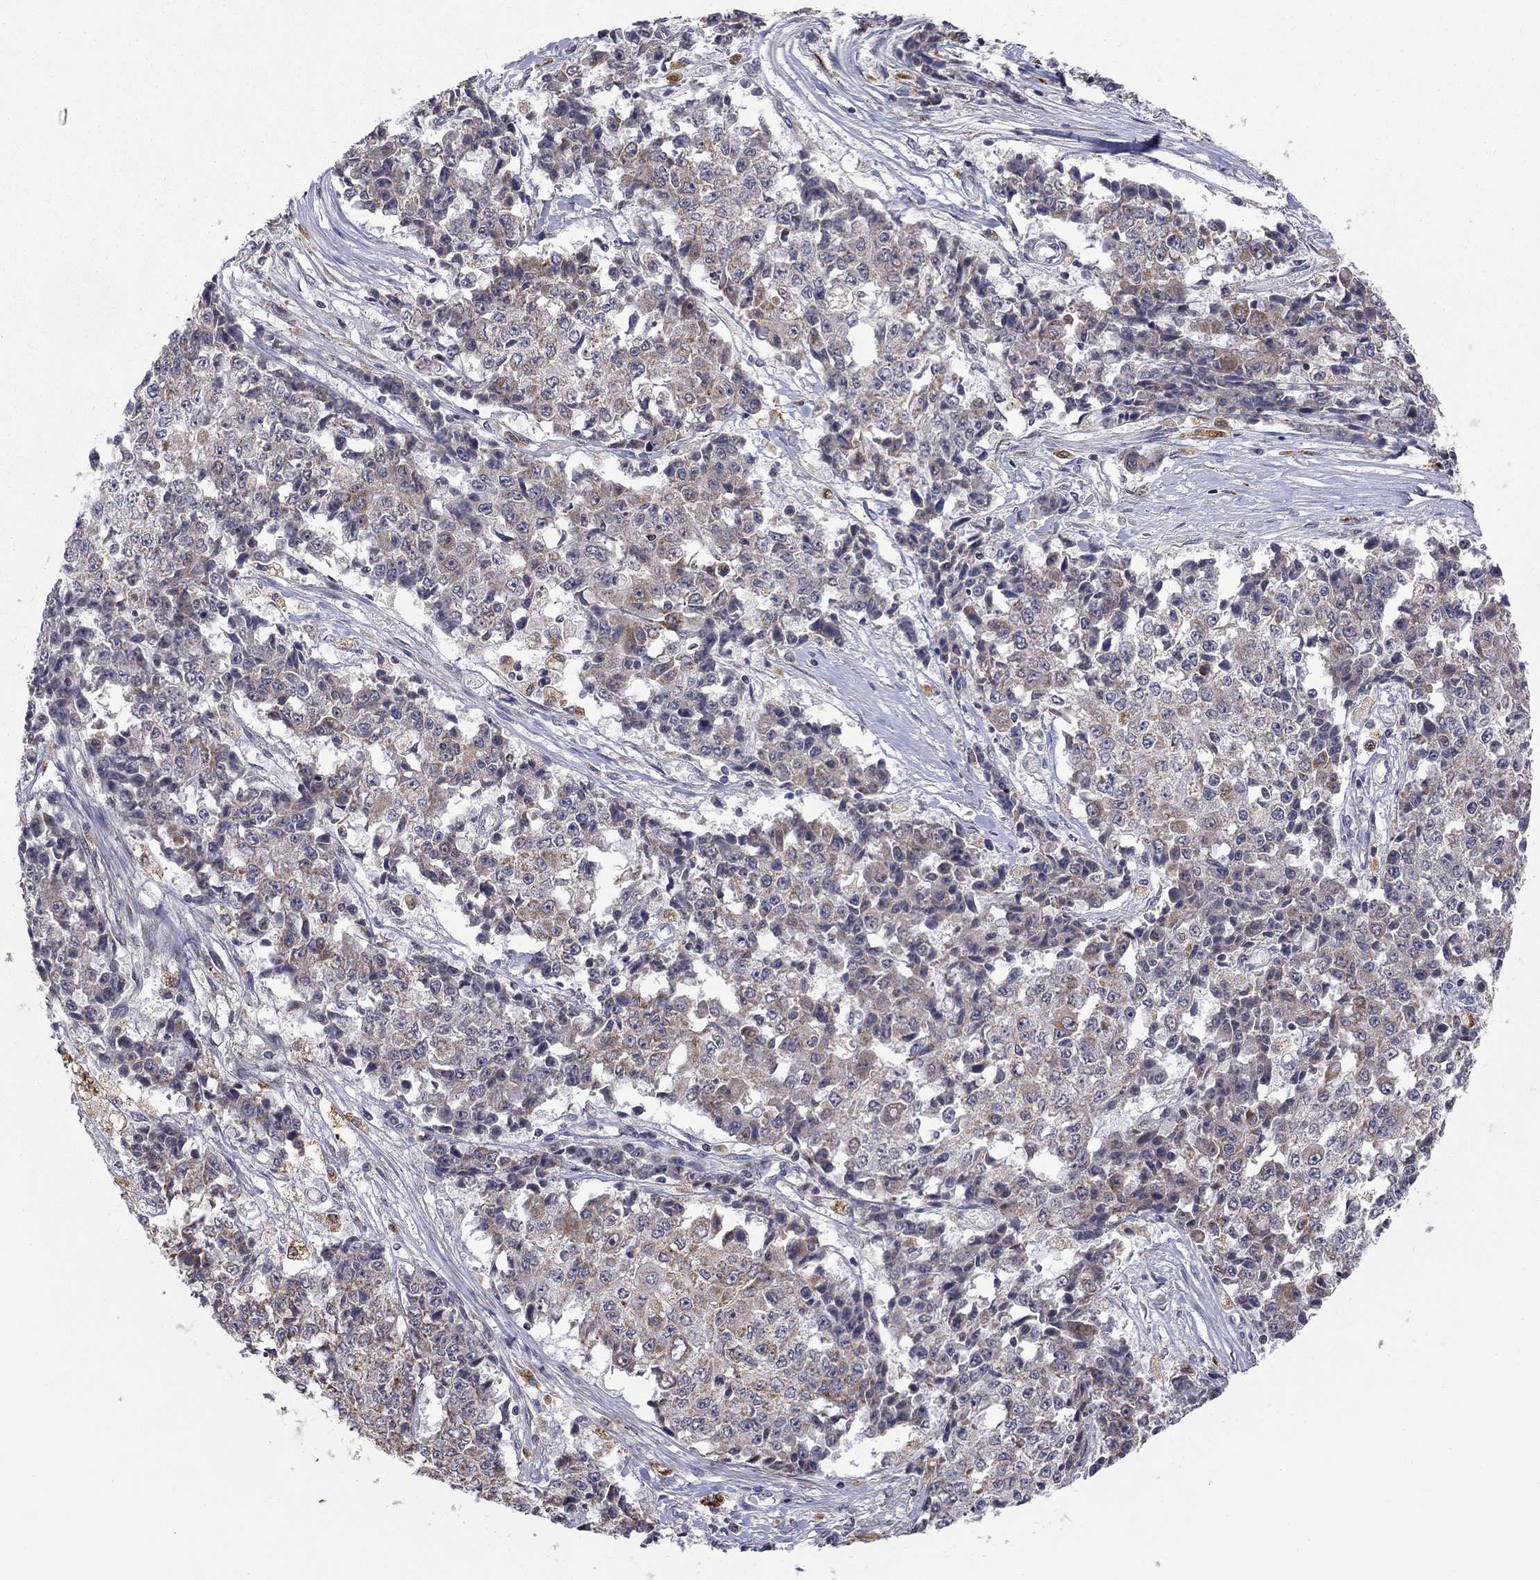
{"staining": {"intensity": "moderate", "quantity": "<25%", "location": "cytoplasmic/membranous"}, "tissue": "ovarian cancer", "cell_type": "Tumor cells", "image_type": "cancer", "snomed": [{"axis": "morphology", "description": "Carcinoma, endometroid"}, {"axis": "topography", "description": "Ovary"}], "caption": "Immunohistochemistry (DAB) staining of ovarian cancer (endometroid carcinoma) exhibits moderate cytoplasmic/membranous protein staining in approximately <25% of tumor cells.", "gene": "IDS", "patient": {"sex": "female", "age": 42}}